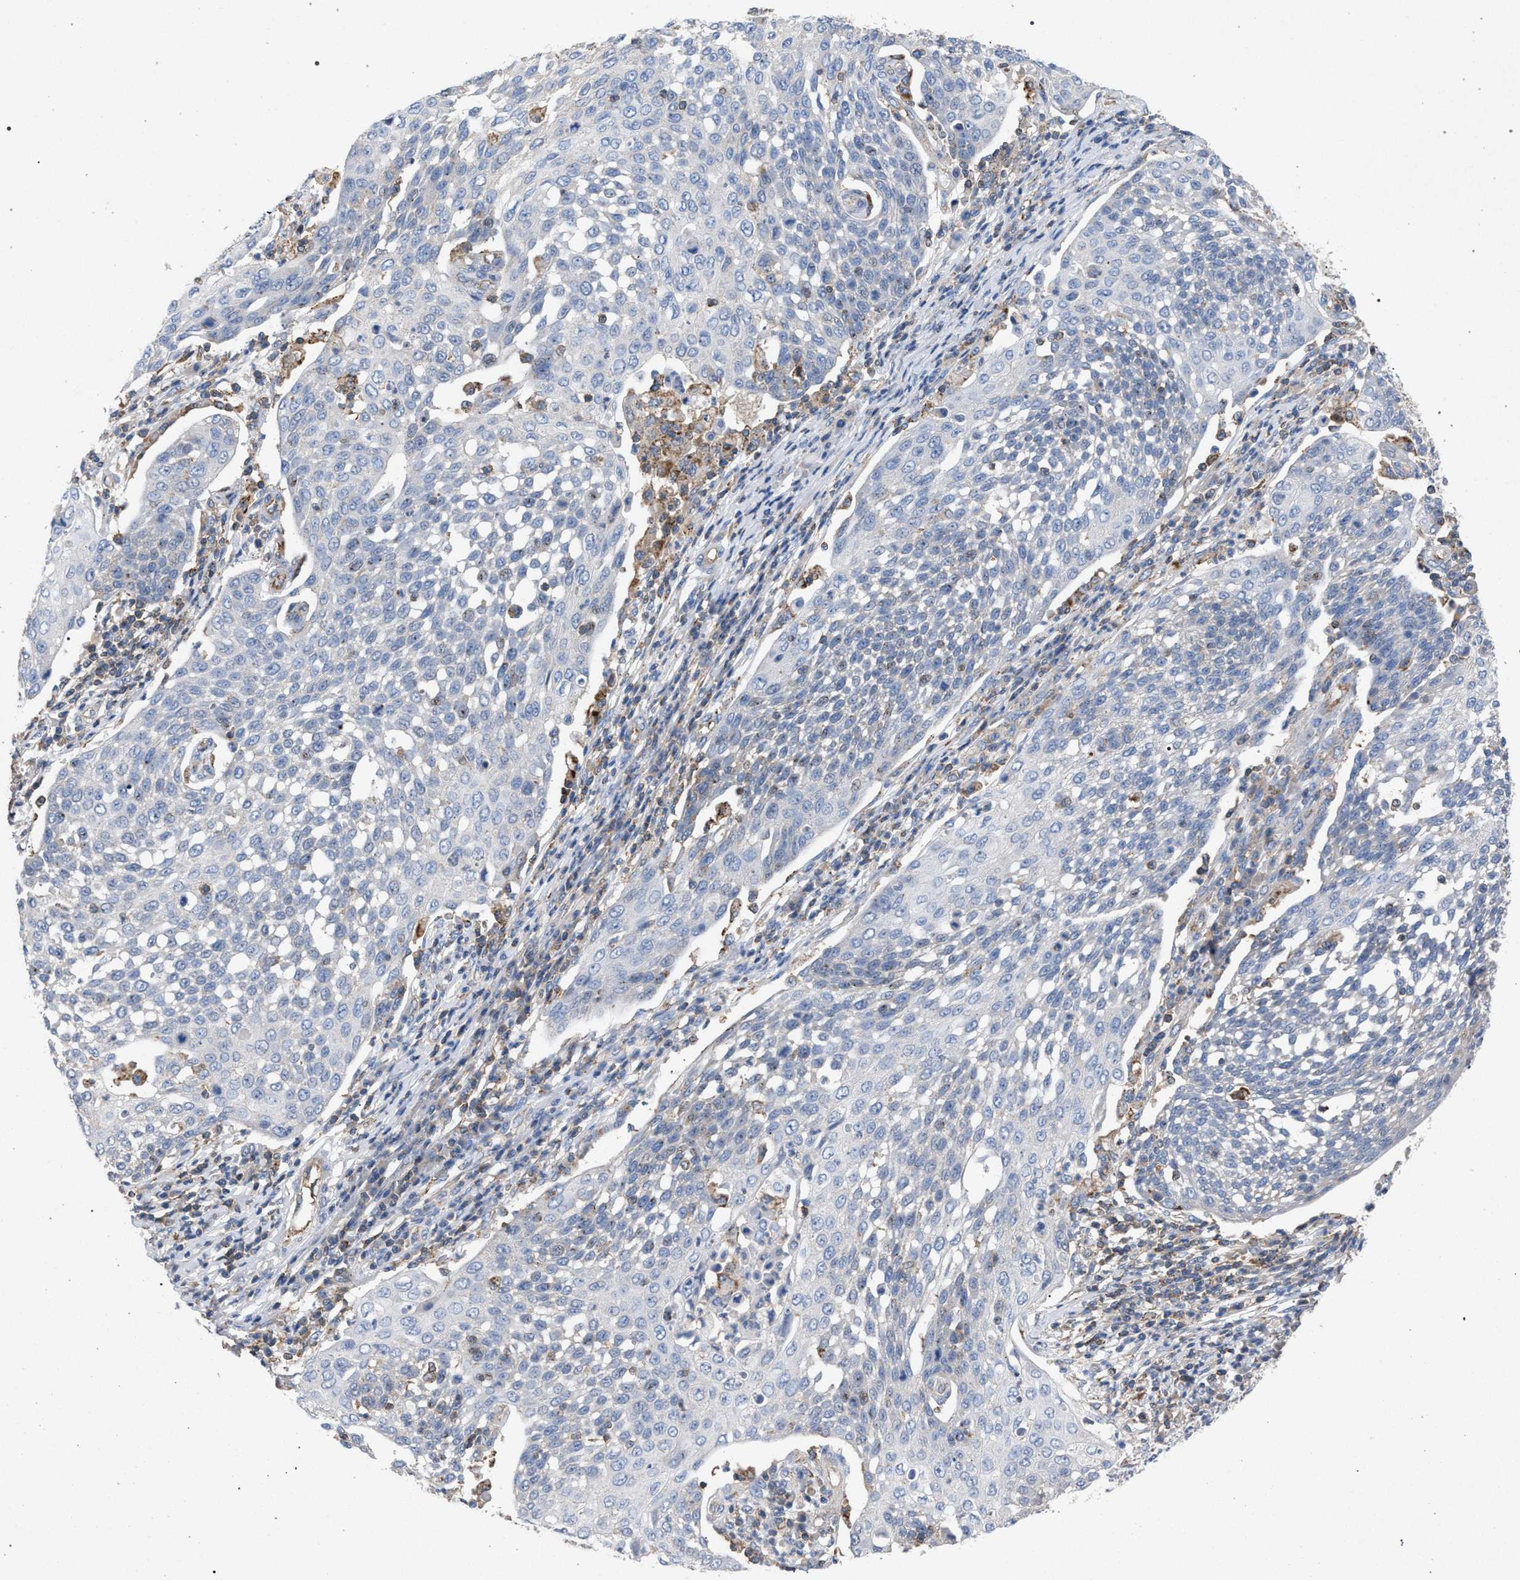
{"staining": {"intensity": "negative", "quantity": "none", "location": "none"}, "tissue": "cervical cancer", "cell_type": "Tumor cells", "image_type": "cancer", "snomed": [{"axis": "morphology", "description": "Squamous cell carcinoma, NOS"}, {"axis": "topography", "description": "Cervix"}], "caption": "Human cervical cancer stained for a protein using immunohistochemistry (IHC) exhibits no expression in tumor cells.", "gene": "VPS13A", "patient": {"sex": "female", "age": 34}}